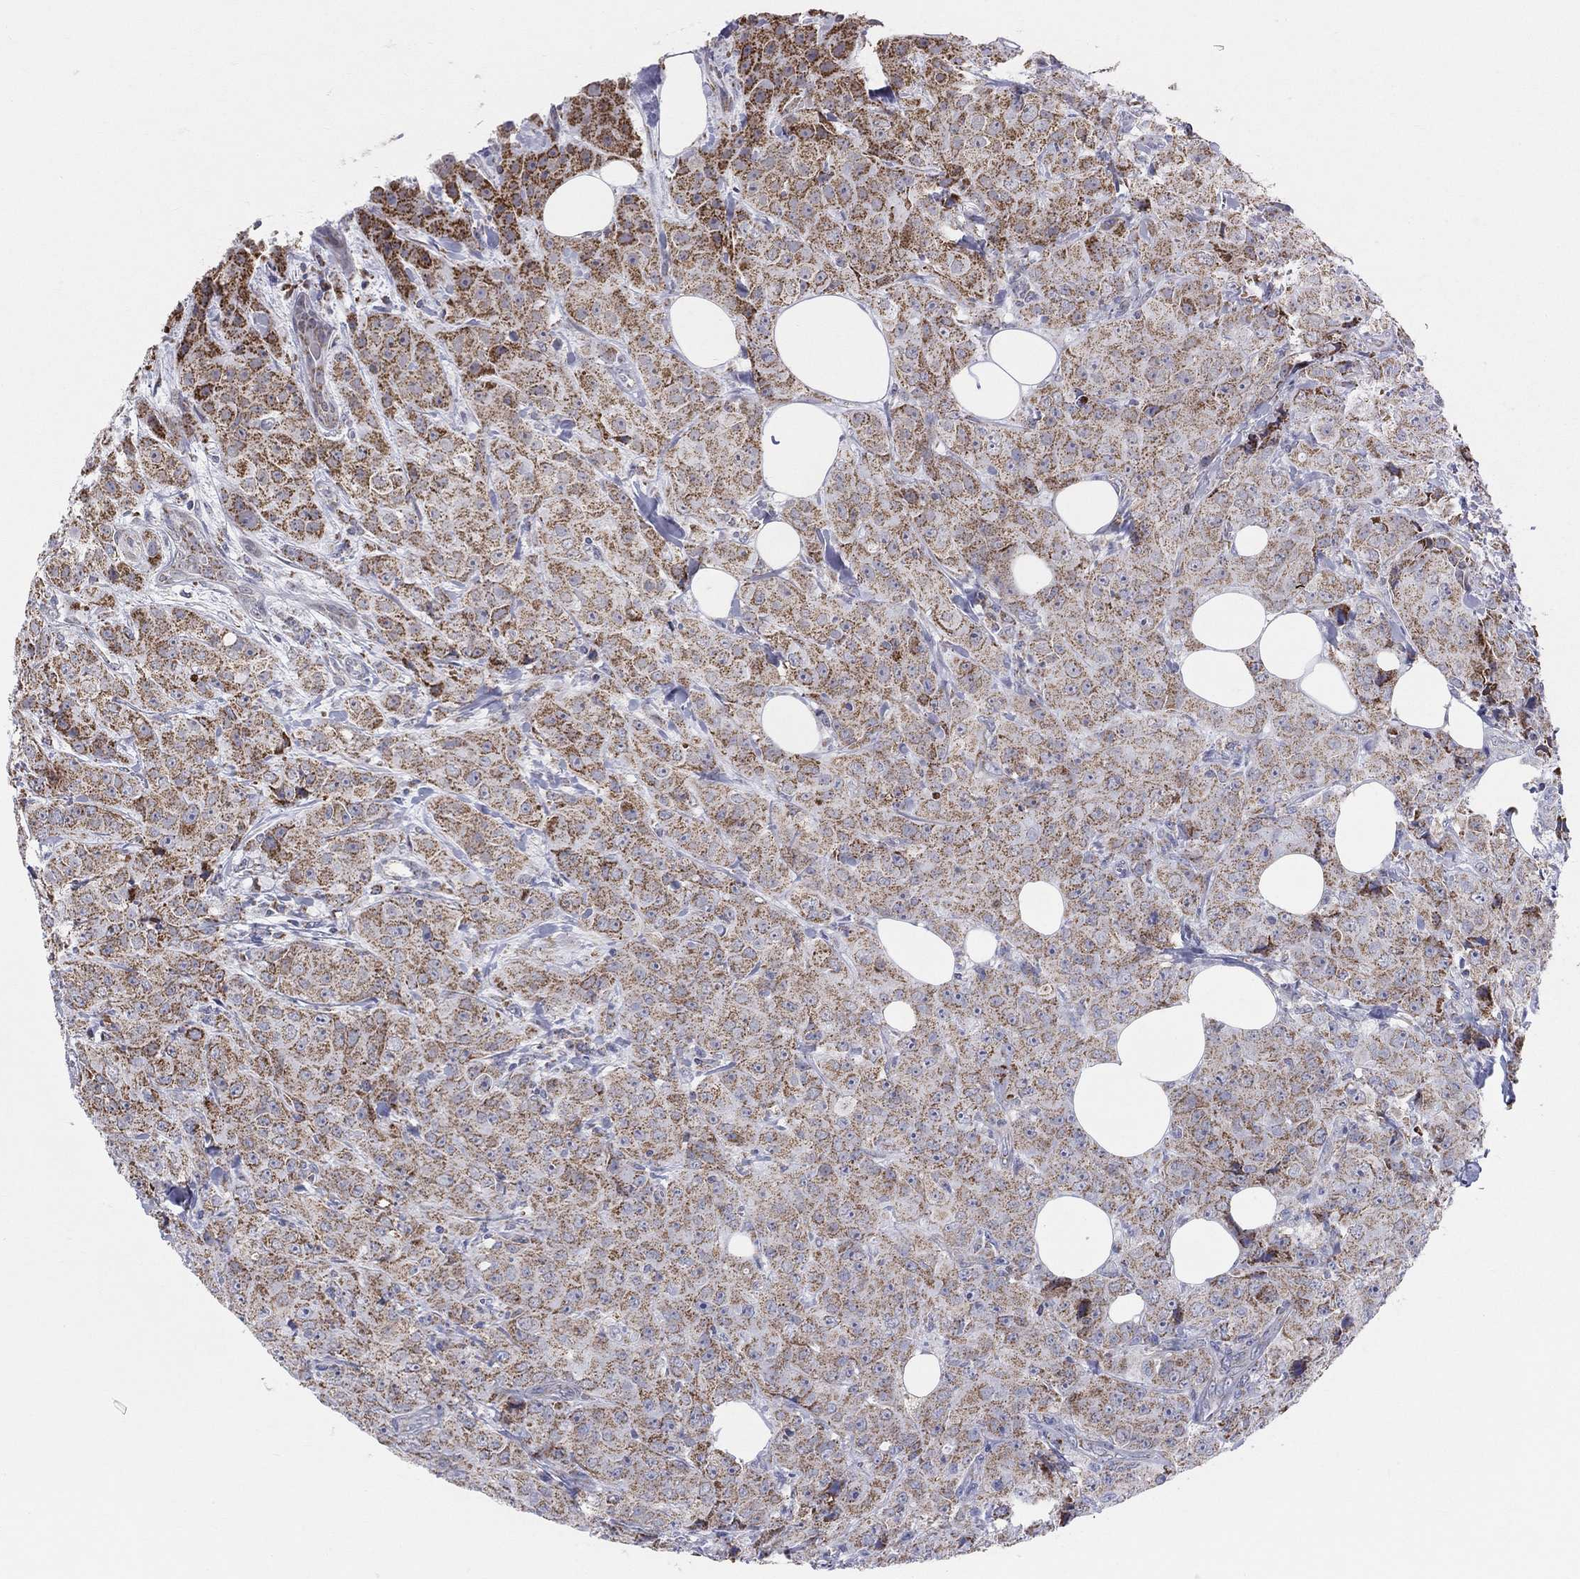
{"staining": {"intensity": "moderate", "quantity": ">75%", "location": "cytoplasmic/membranous"}, "tissue": "breast cancer", "cell_type": "Tumor cells", "image_type": "cancer", "snomed": [{"axis": "morphology", "description": "Duct carcinoma"}, {"axis": "topography", "description": "Breast"}], "caption": "Human breast cancer (intraductal carcinoma) stained with a brown dye displays moderate cytoplasmic/membranous positive expression in approximately >75% of tumor cells.", "gene": "KISS1R", "patient": {"sex": "female", "age": 43}}